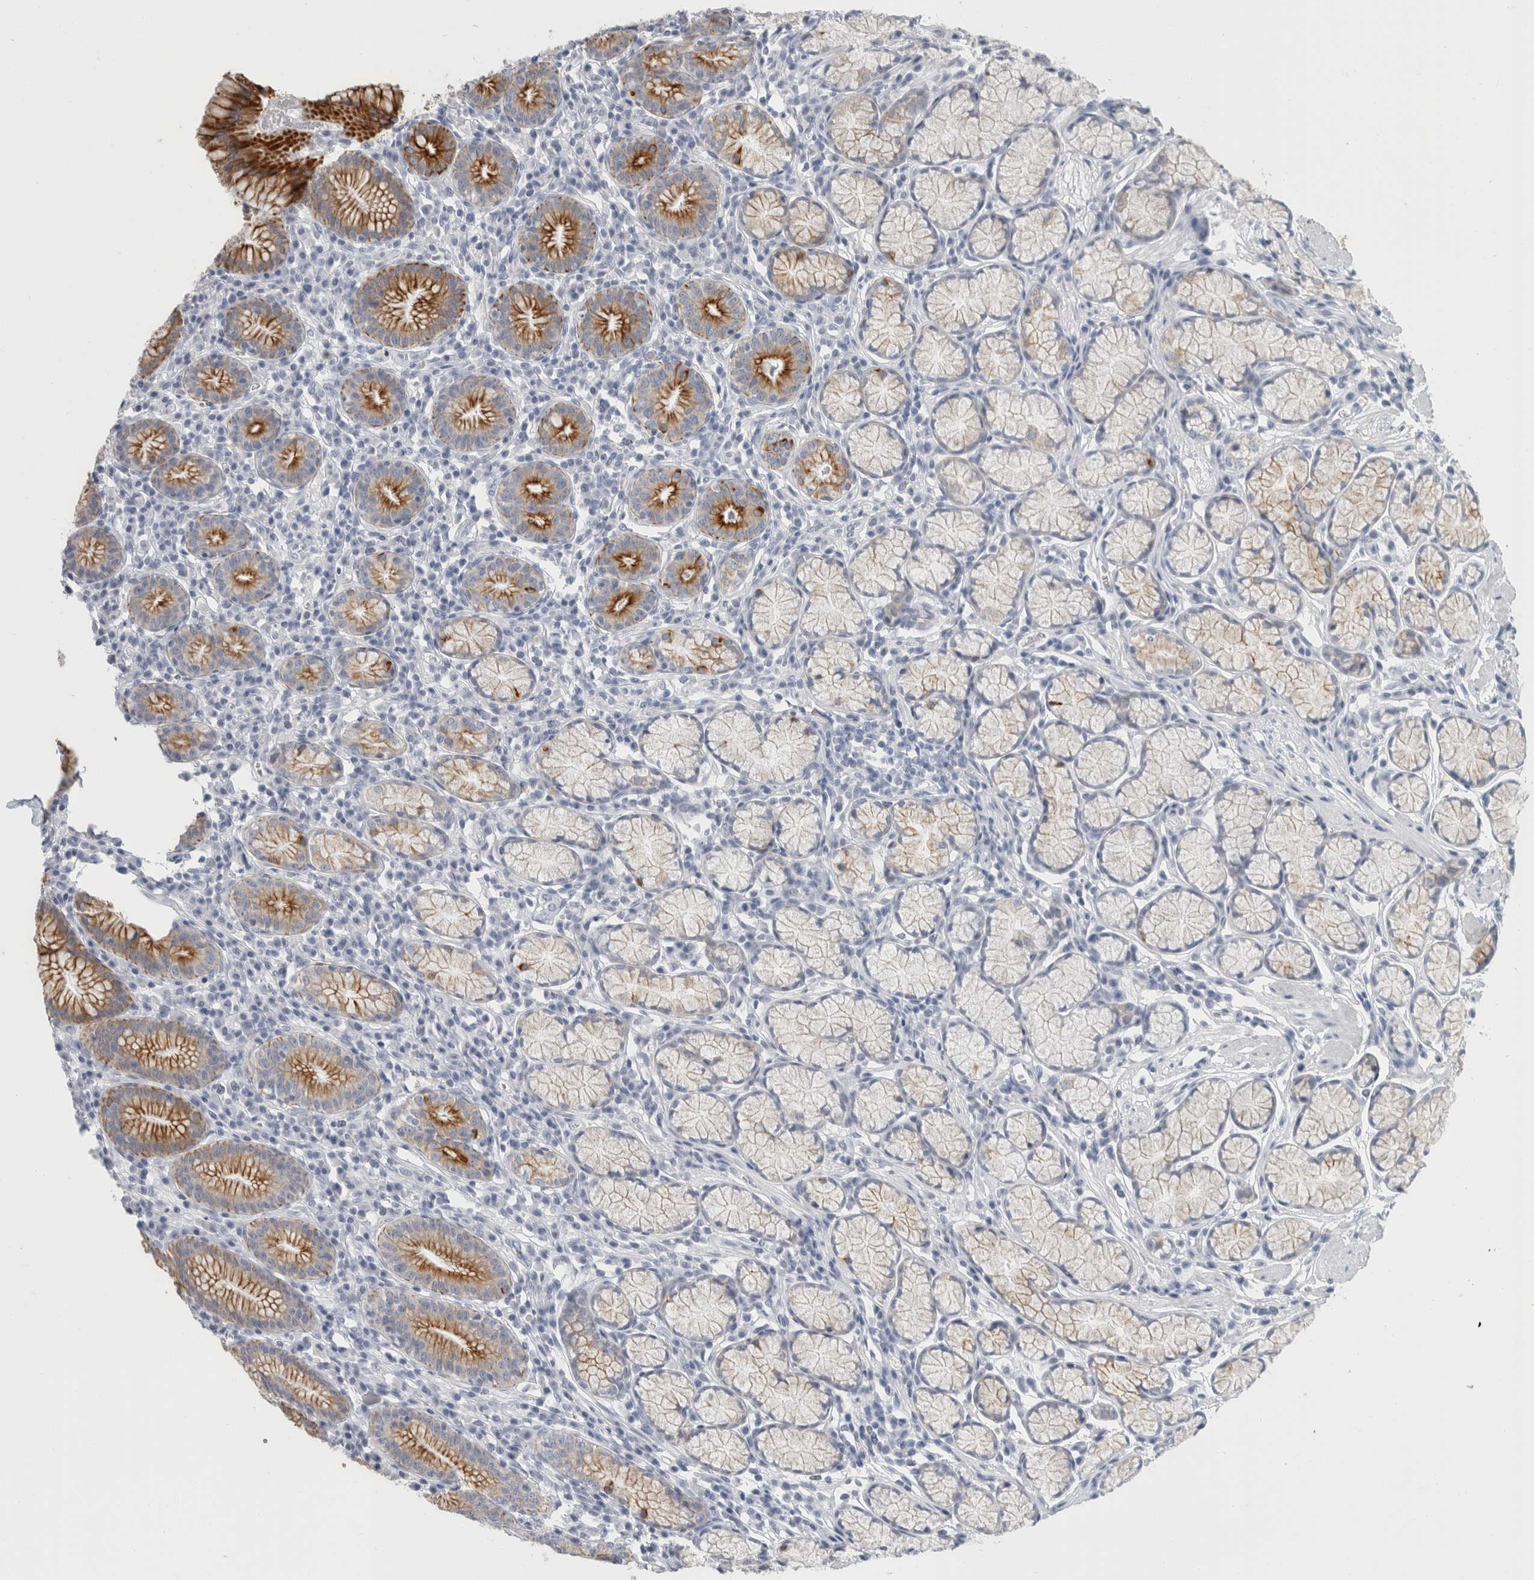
{"staining": {"intensity": "strong", "quantity": "<25%", "location": "cytoplasmic/membranous"}, "tissue": "stomach", "cell_type": "Glandular cells", "image_type": "normal", "snomed": [{"axis": "morphology", "description": "Normal tissue, NOS"}, {"axis": "topography", "description": "Stomach"}], "caption": "Brown immunohistochemical staining in normal stomach demonstrates strong cytoplasmic/membranous staining in about <25% of glandular cells. The protein of interest is shown in brown color, while the nuclei are stained blue.", "gene": "SLC28A3", "patient": {"sex": "male", "age": 55}}